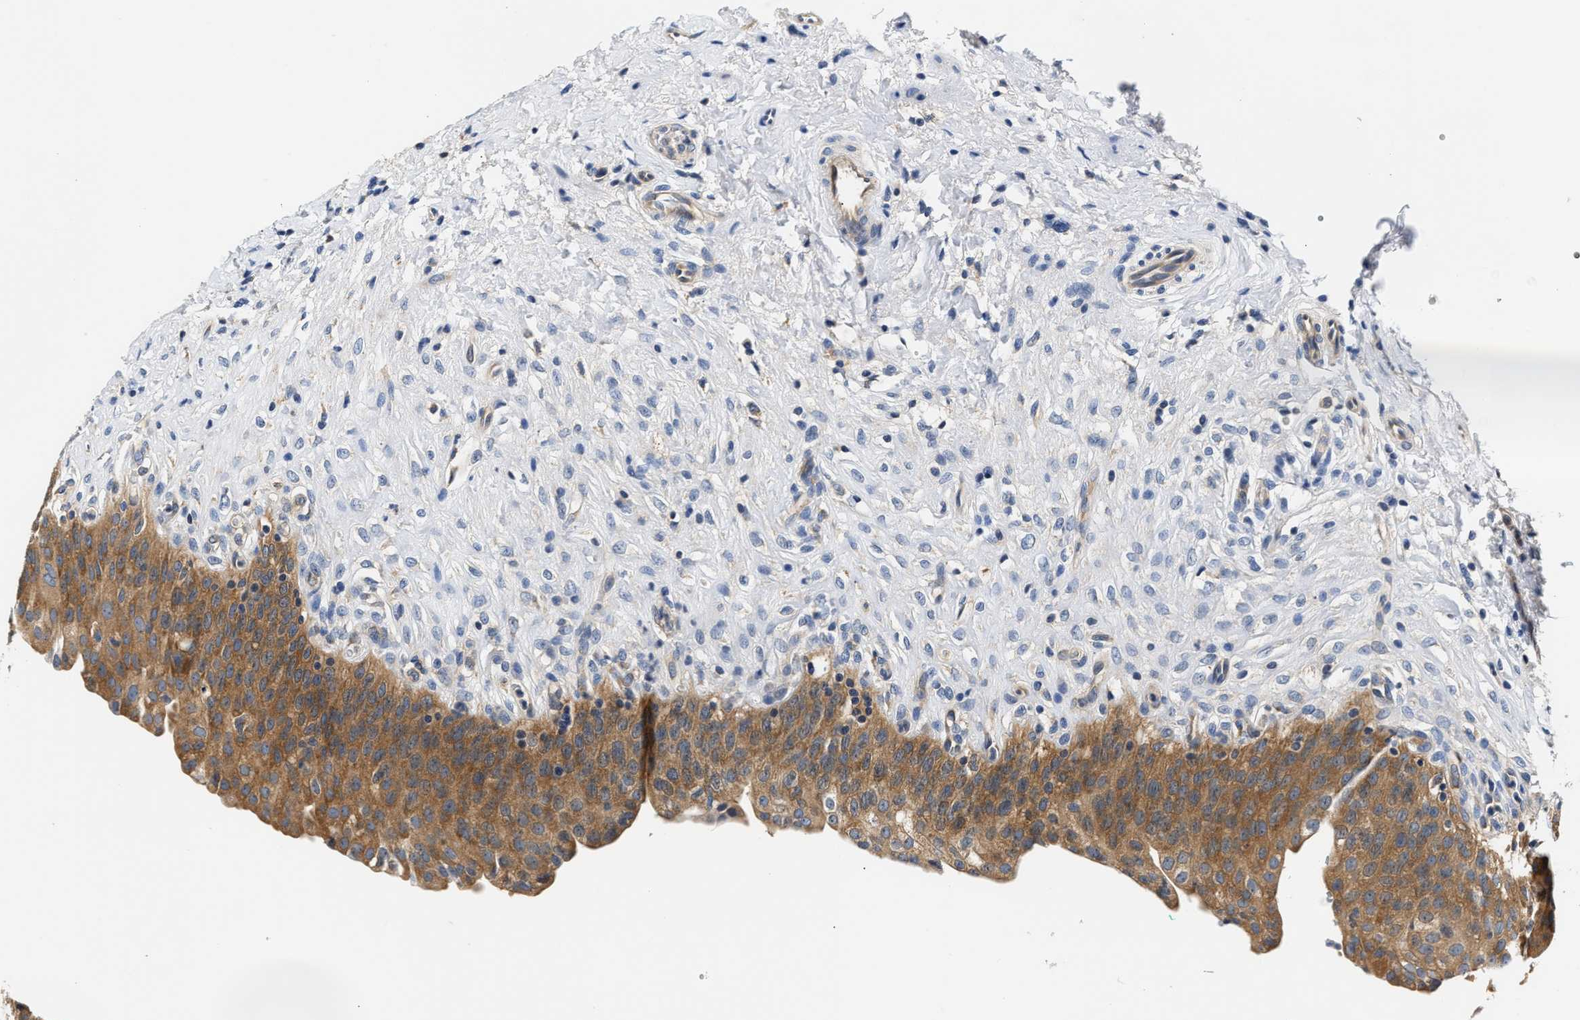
{"staining": {"intensity": "strong", "quantity": "25%-75%", "location": "cytoplasmic/membranous"}, "tissue": "urinary bladder", "cell_type": "Urothelial cells", "image_type": "normal", "snomed": [{"axis": "morphology", "description": "Urothelial carcinoma, High grade"}, {"axis": "topography", "description": "Urinary bladder"}], "caption": "An IHC micrograph of normal tissue is shown. Protein staining in brown labels strong cytoplasmic/membranous positivity in urinary bladder within urothelial cells.", "gene": "FAM185A", "patient": {"sex": "male", "age": 46}}